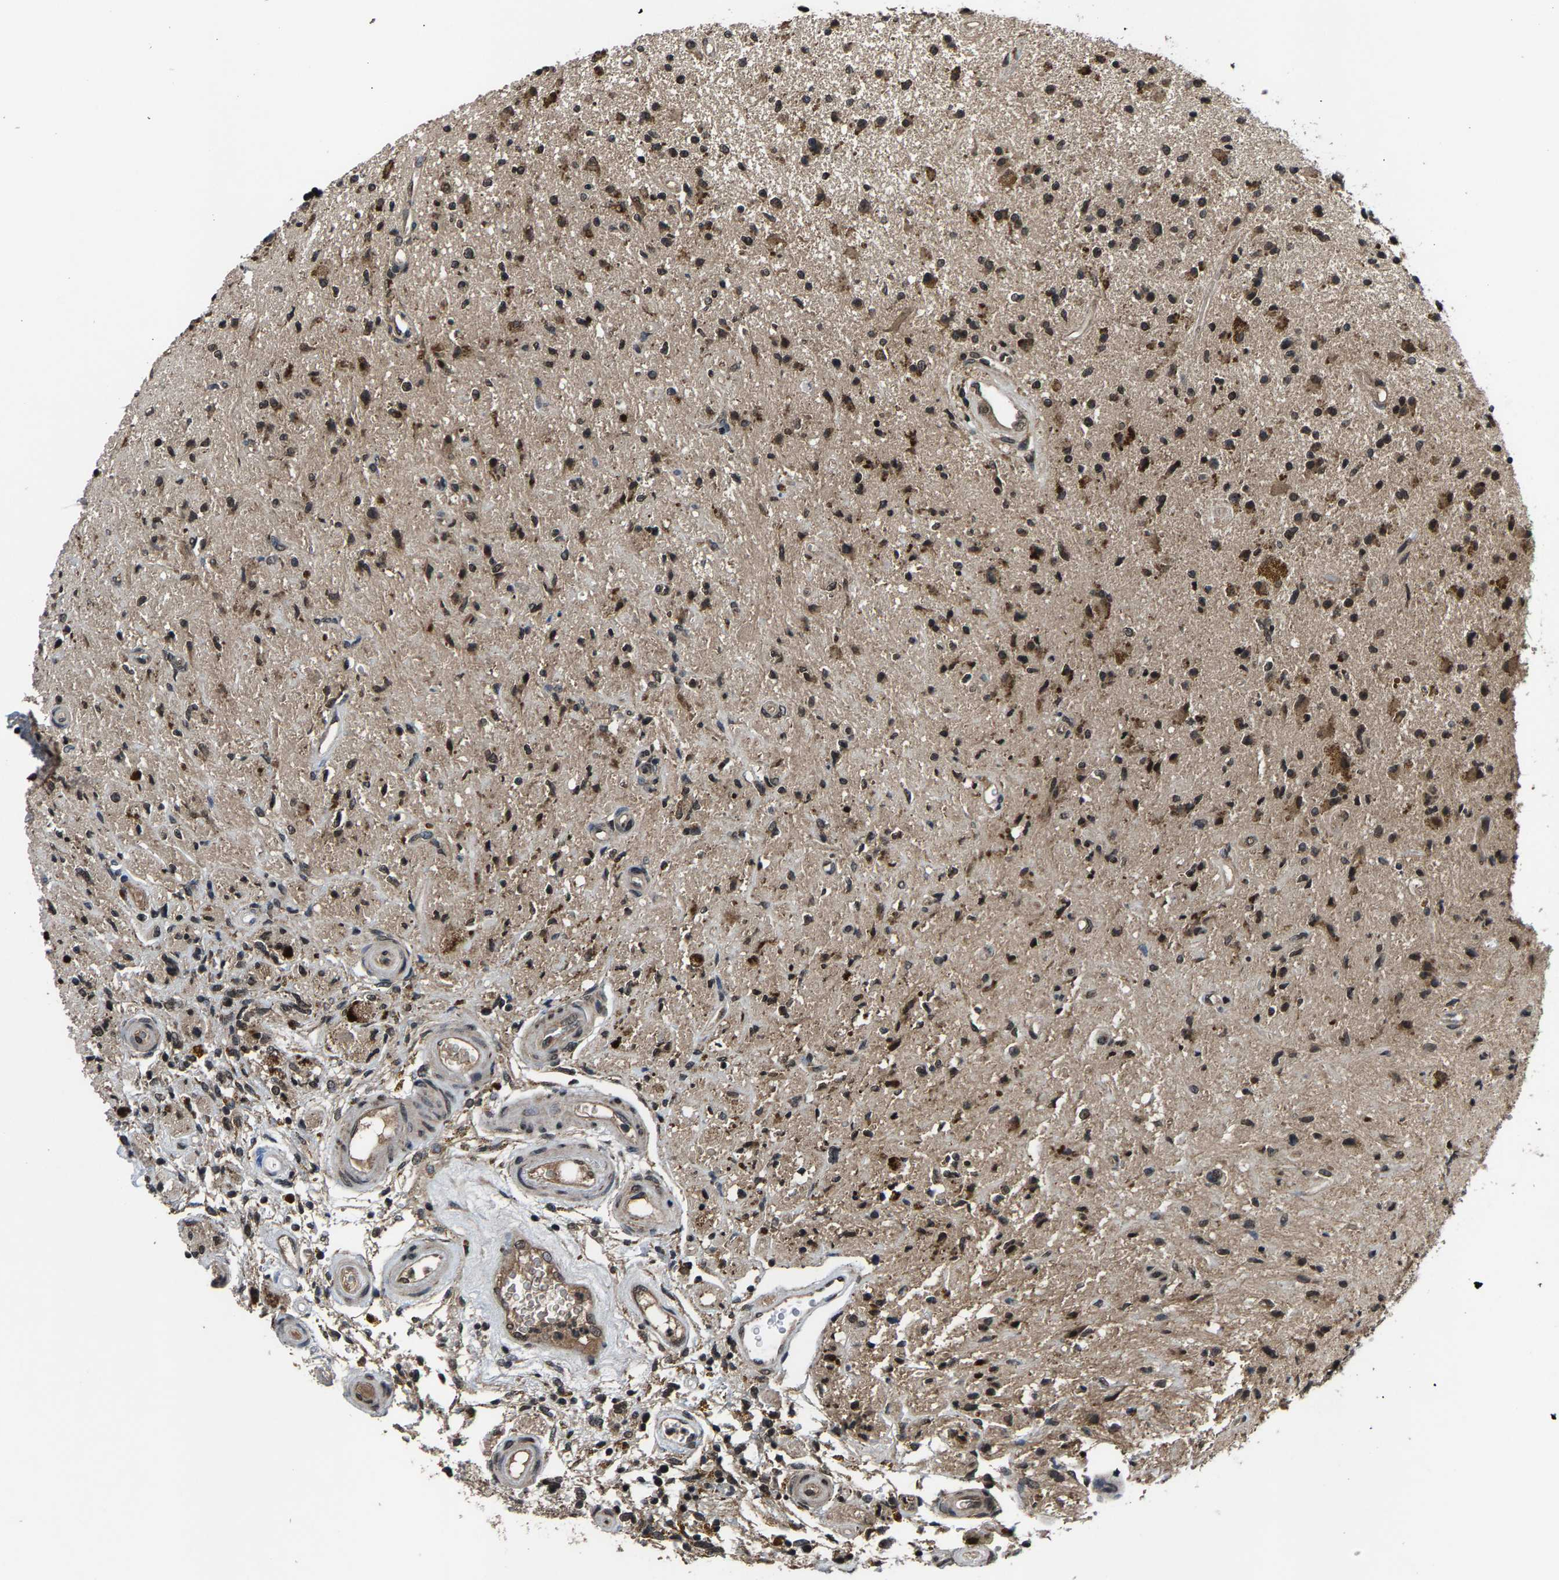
{"staining": {"intensity": "weak", "quantity": ">75%", "location": "cytoplasmic/membranous,nuclear"}, "tissue": "glioma", "cell_type": "Tumor cells", "image_type": "cancer", "snomed": [{"axis": "morphology", "description": "Glioma, malignant, High grade"}, {"axis": "topography", "description": "Brain"}], "caption": "A brown stain highlights weak cytoplasmic/membranous and nuclear staining of a protein in human malignant glioma (high-grade) tumor cells.", "gene": "HUWE1", "patient": {"sex": "male", "age": 33}}